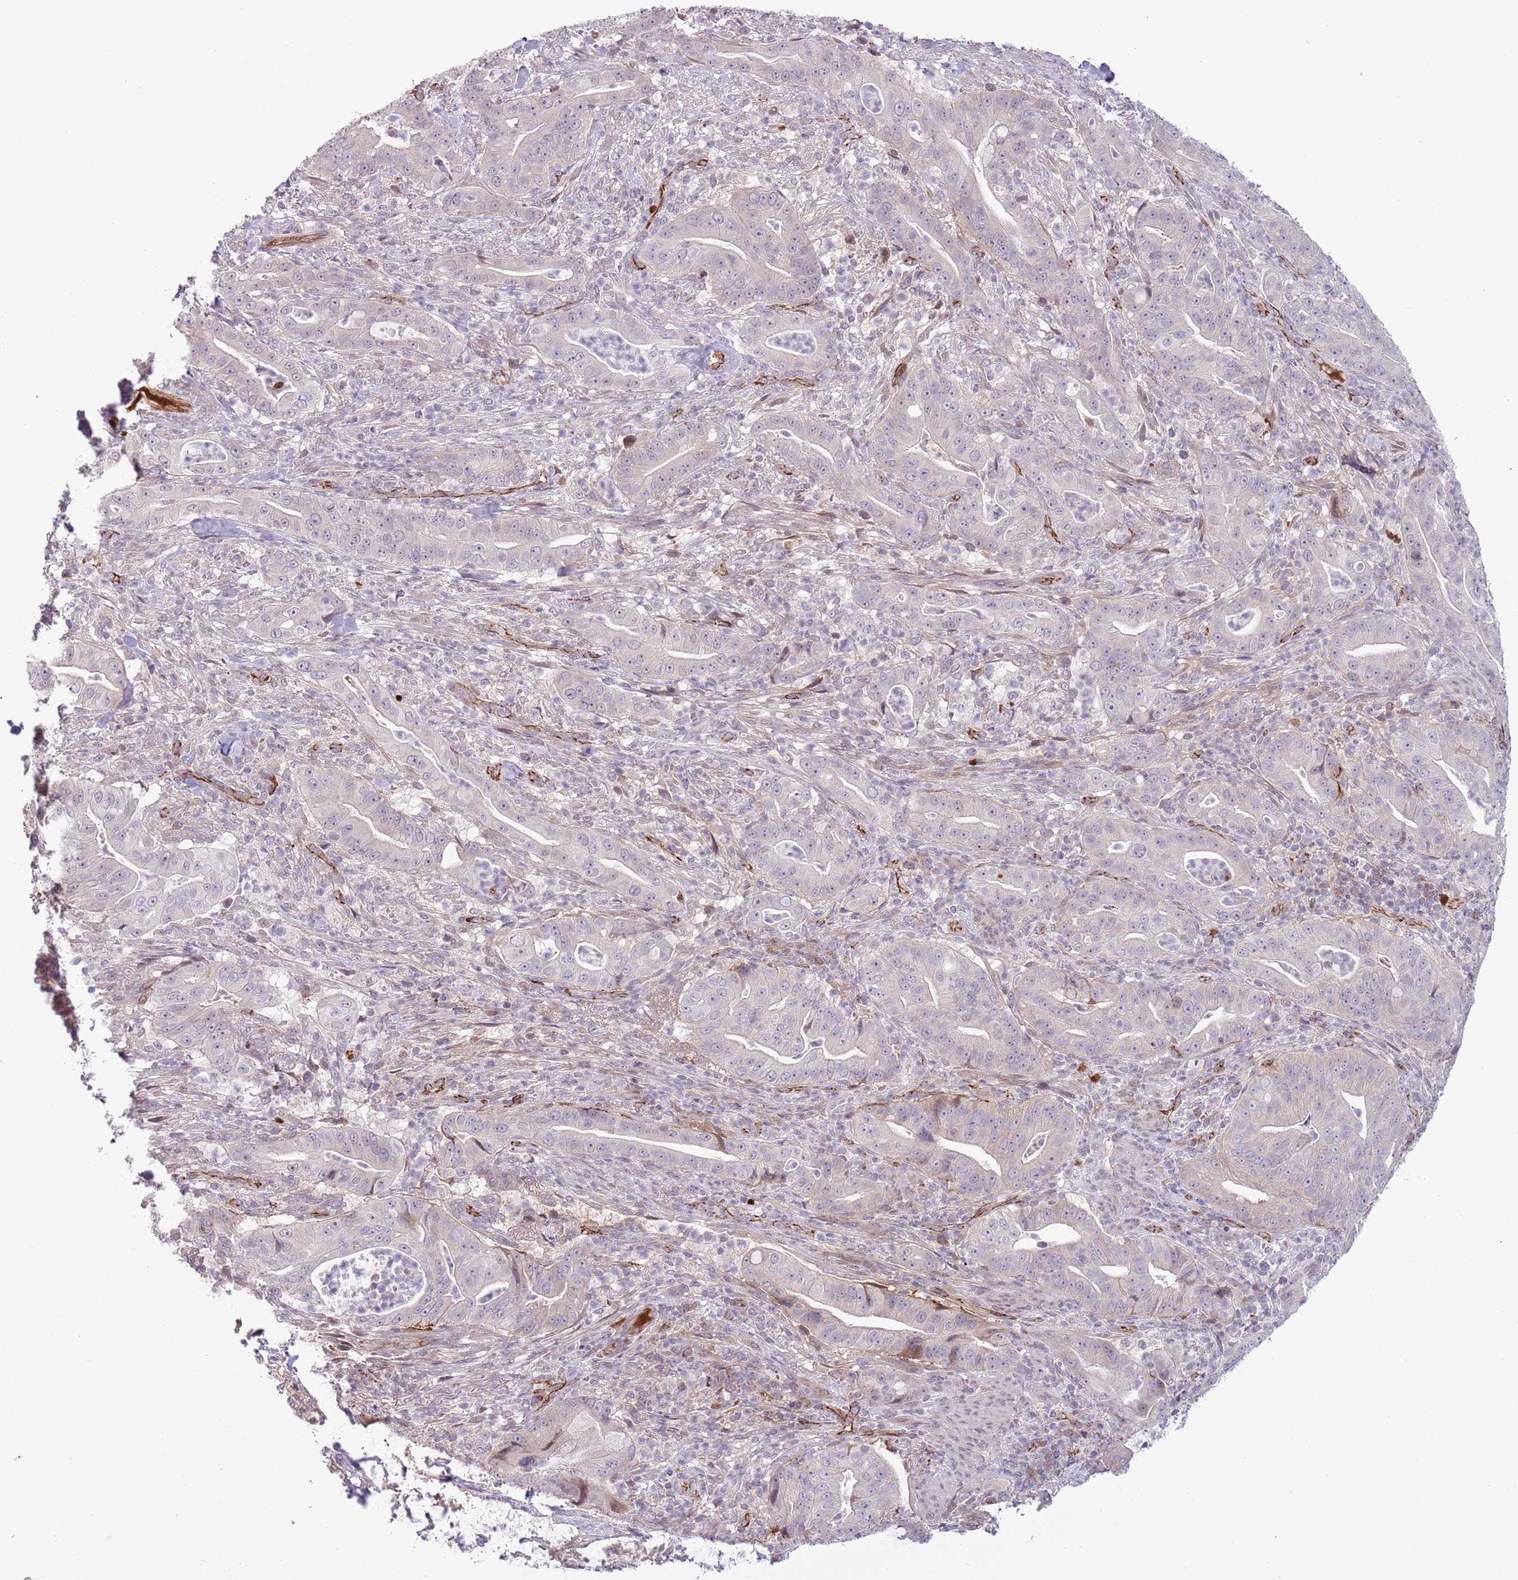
{"staining": {"intensity": "negative", "quantity": "none", "location": "none"}, "tissue": "pancreatic cancer", "cell_type": "Tumor cells", "image_type": "cancer", "snomed": [{"axis": "morphology", "description": "Adenocarcinoma, NOS"}, {"axis": "topography", "description": "Pancreas"}], "caption": "High power microscopy photomicrograph of an IHC micrograph of pancreatic cancer, revealing no significant staining in tumor cells. (Immunohistochemistry, brightfield microscopy, high magnification).", "gene": "DPP10", "patient": {"sex": "male", "age": 71}}